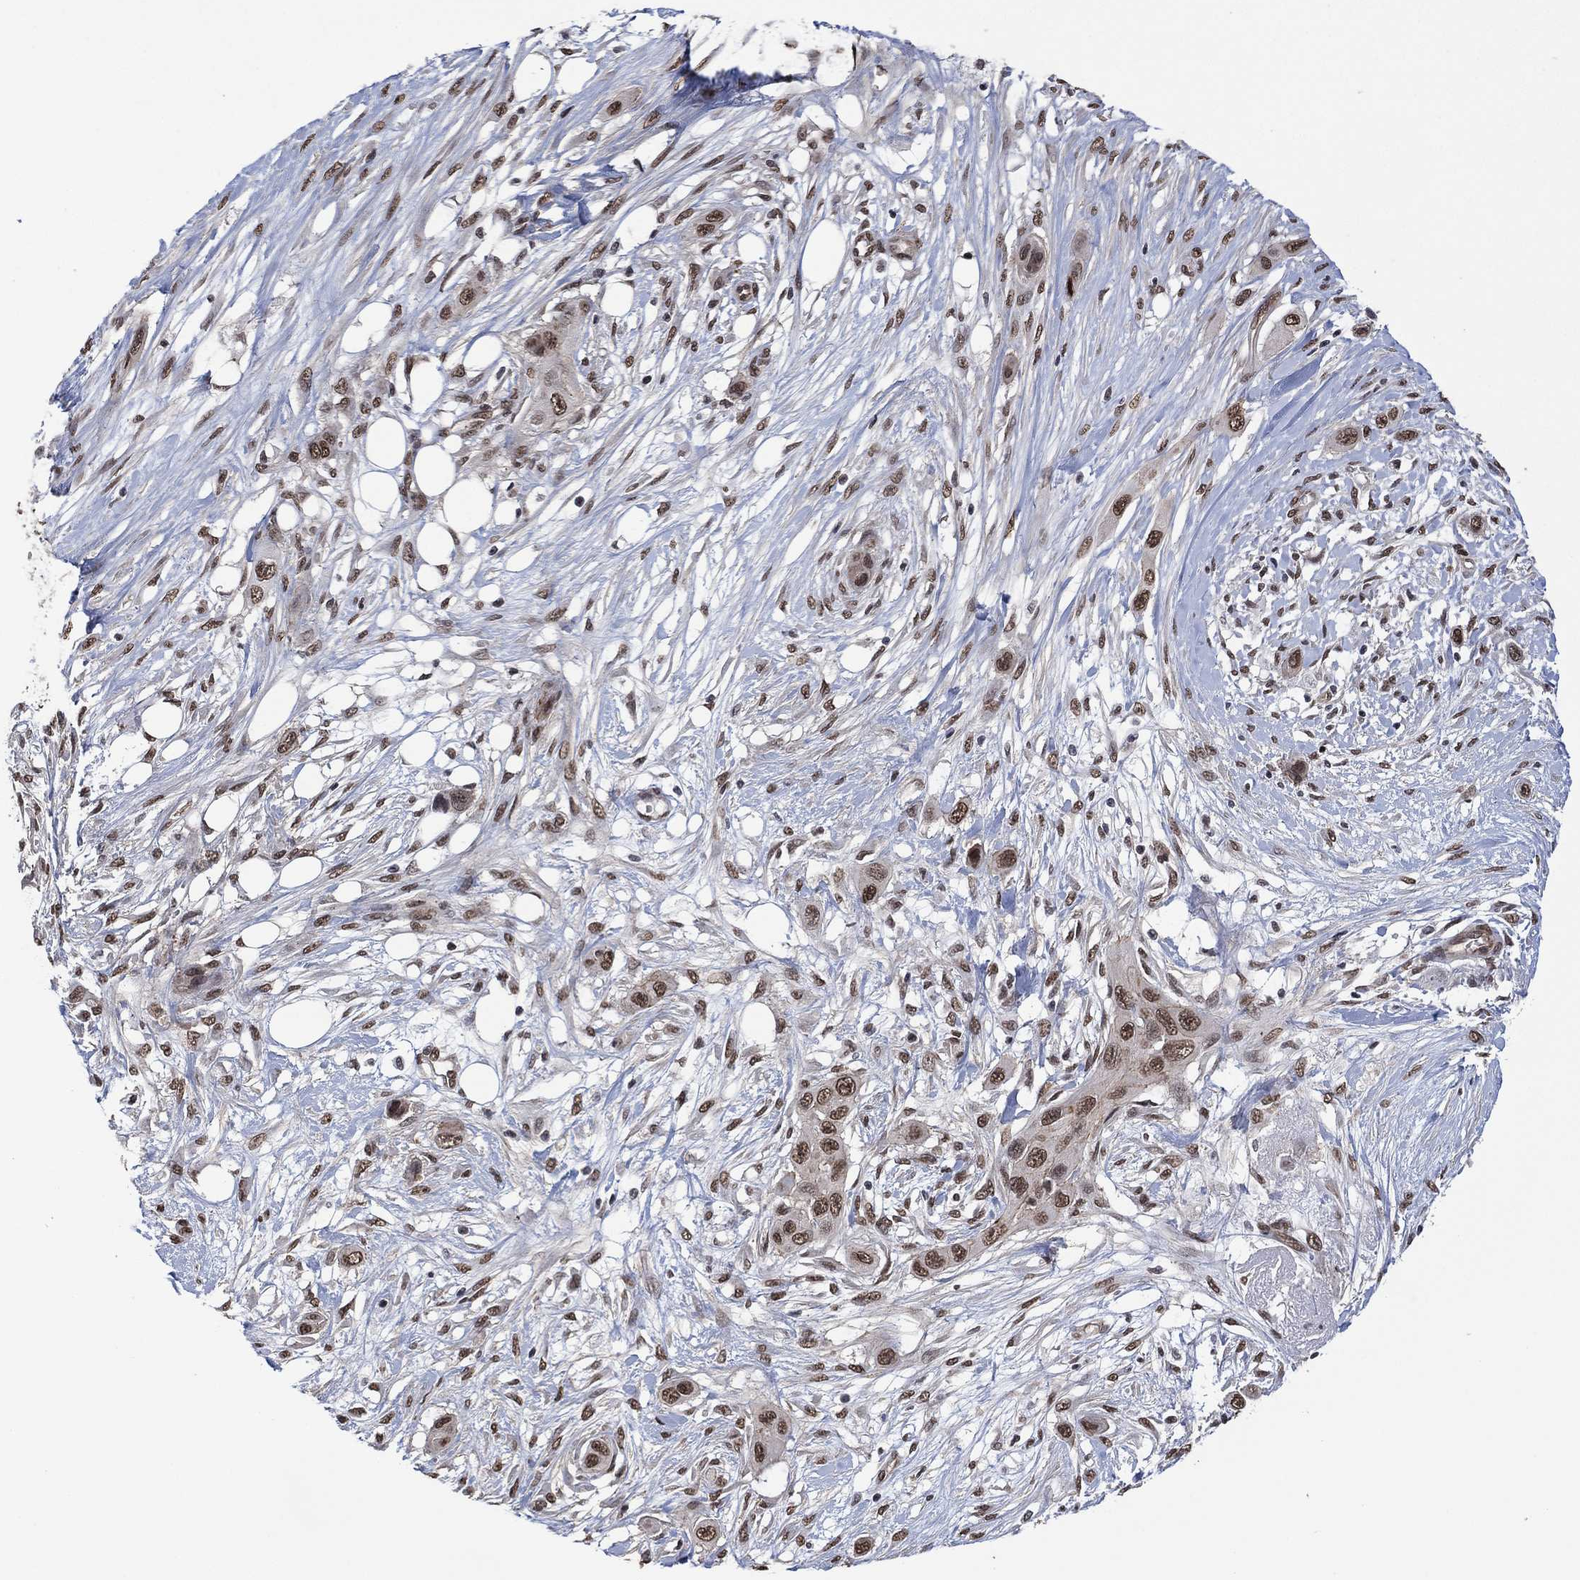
{"staining": {"intensity": "moderate", "quantity": "25%-75%", "location": "nuclear"}, "tissue": "skin cancer", "cell_type": "Tumor cells", "image_type": "cancer", "snomed": [{"axis": "morphology", "description": "Squamous cell carcinoma, NOS"}, {"axis": "topography", "description": "Skin"}], "caption": "Skin cancer (squamous cell carcinoma) tissue shows moderate nuclear expression in approximately 25%-75% of tumor cells (DAB (3,3'-diaminobenzidine) = brown stain, brightfield microscopy at high magnification).", "gene": "EHMT1", "patient": {"sex": "male", "age": 79}}